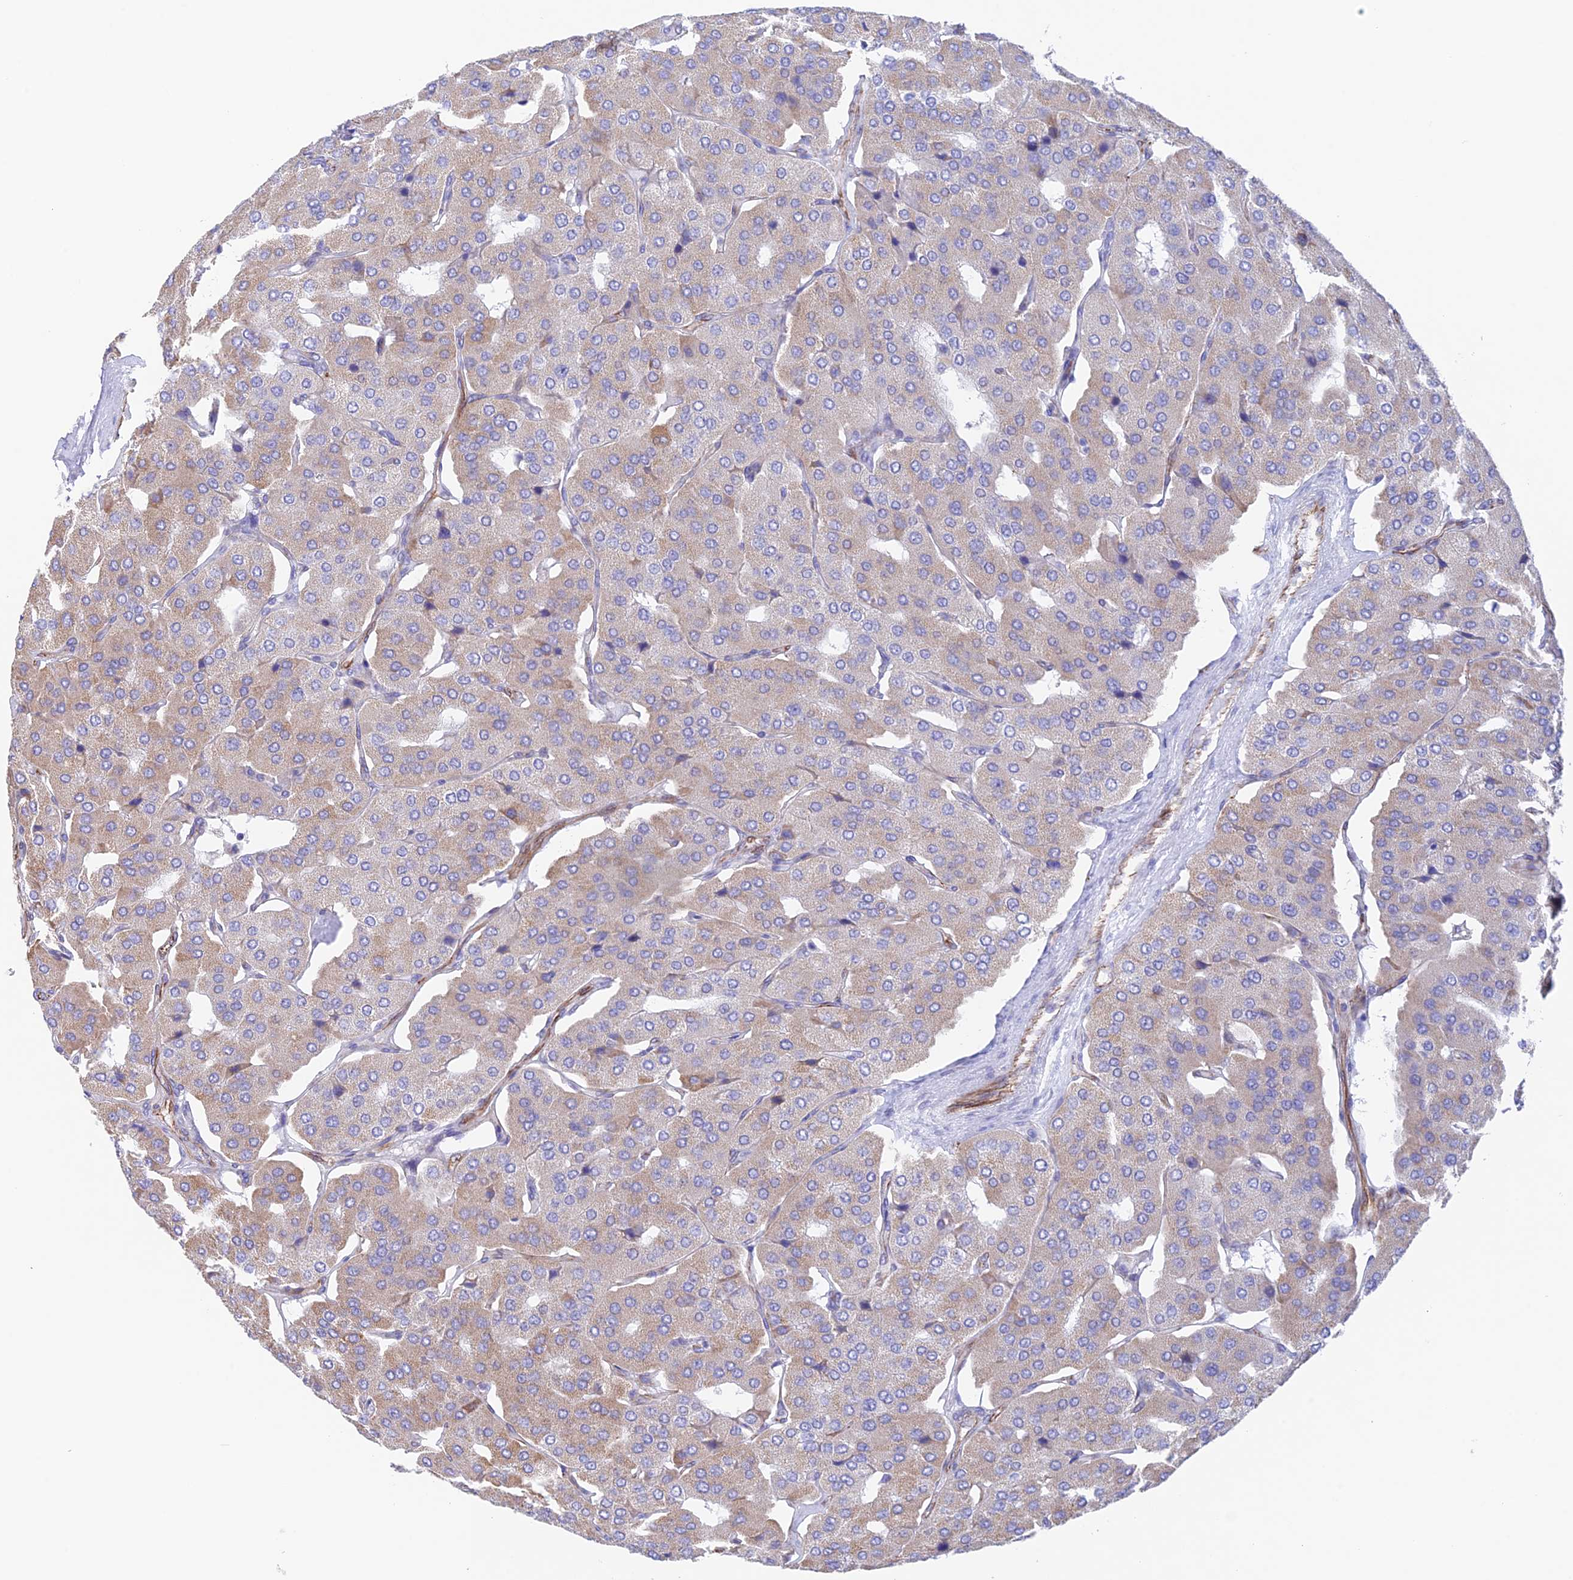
{"staining": {"intensity": "weak", "quantity": "25%-75%", "location": "cytoplasmic/membranous"}, "tissue": "parathyroid gland", "cell_type": "Glandular cells", "image_type": "normal", "snomed": [{"axis": "morphology", "description": "Normal tissue, NOS"}, {"axis": "morphology", "description": "Adenoma, NOS"}, {"axis": "topography", "description": "Parathyroid gland"}], "caption": "Protein staining demonstrates weak cytoplasmic/membranous expression in approximately 25%-75% of glandular cells in benign parathyroid gland.", "gene": "ZNF652", "patient": {"sex": "female", "age": 86}}